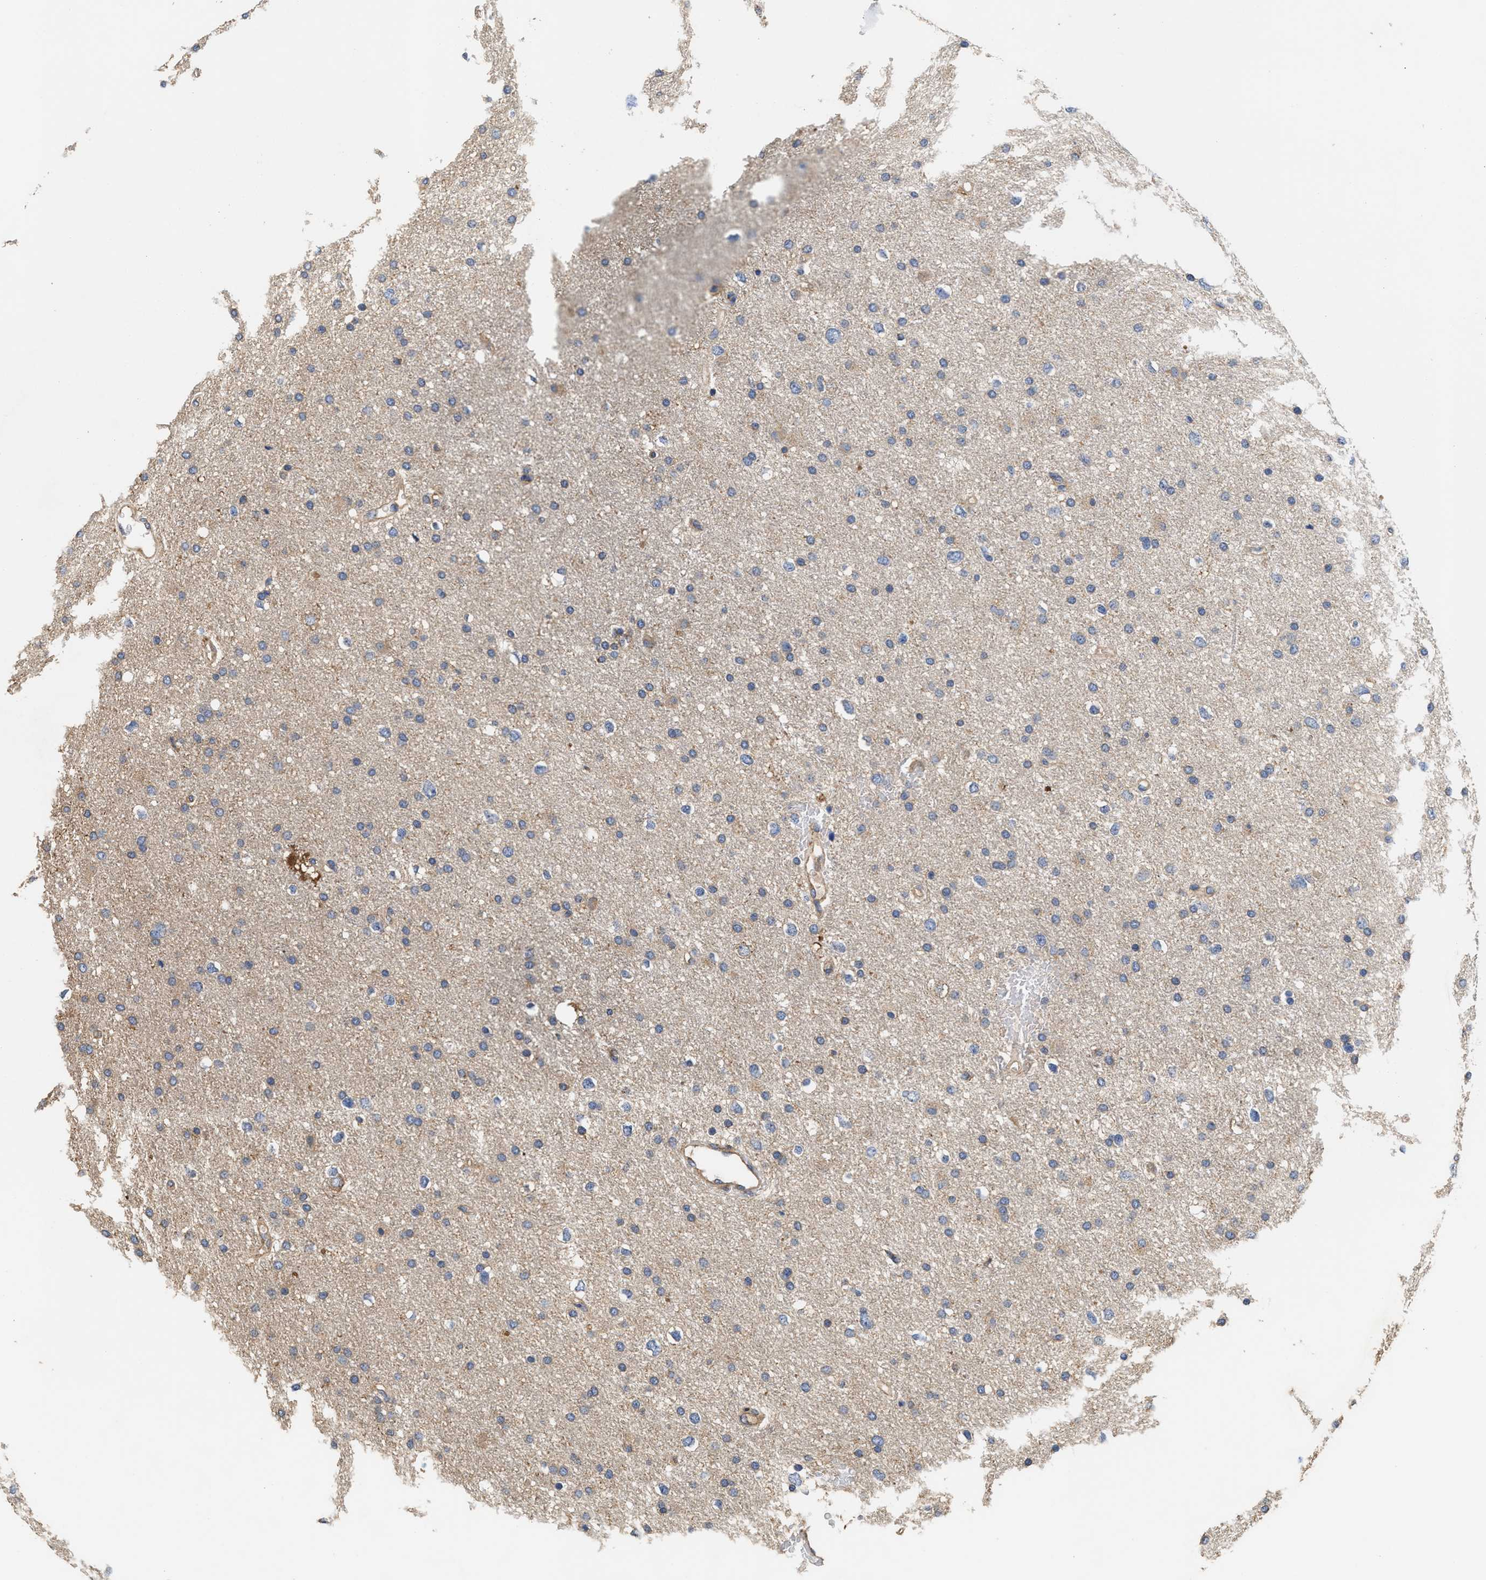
{"staining": {"intensity": "weak", "quantity": "<25%", "location": "cytoplasmic/membranous"}, "tissue": "glioma", "cell_type": "Tumor cells", "image_type": "cancer", "snomed": [{"axis": "morphology", "description": "Glioma, malignant, Low grade"}, {"axis": "topography", "description": "Brain"}], "caption": "This is an immunohistochemistry image of glioma. There is no expression in tumor cells.", "gene": "KLB", "patient": {"sex": "female", "age": 37}}